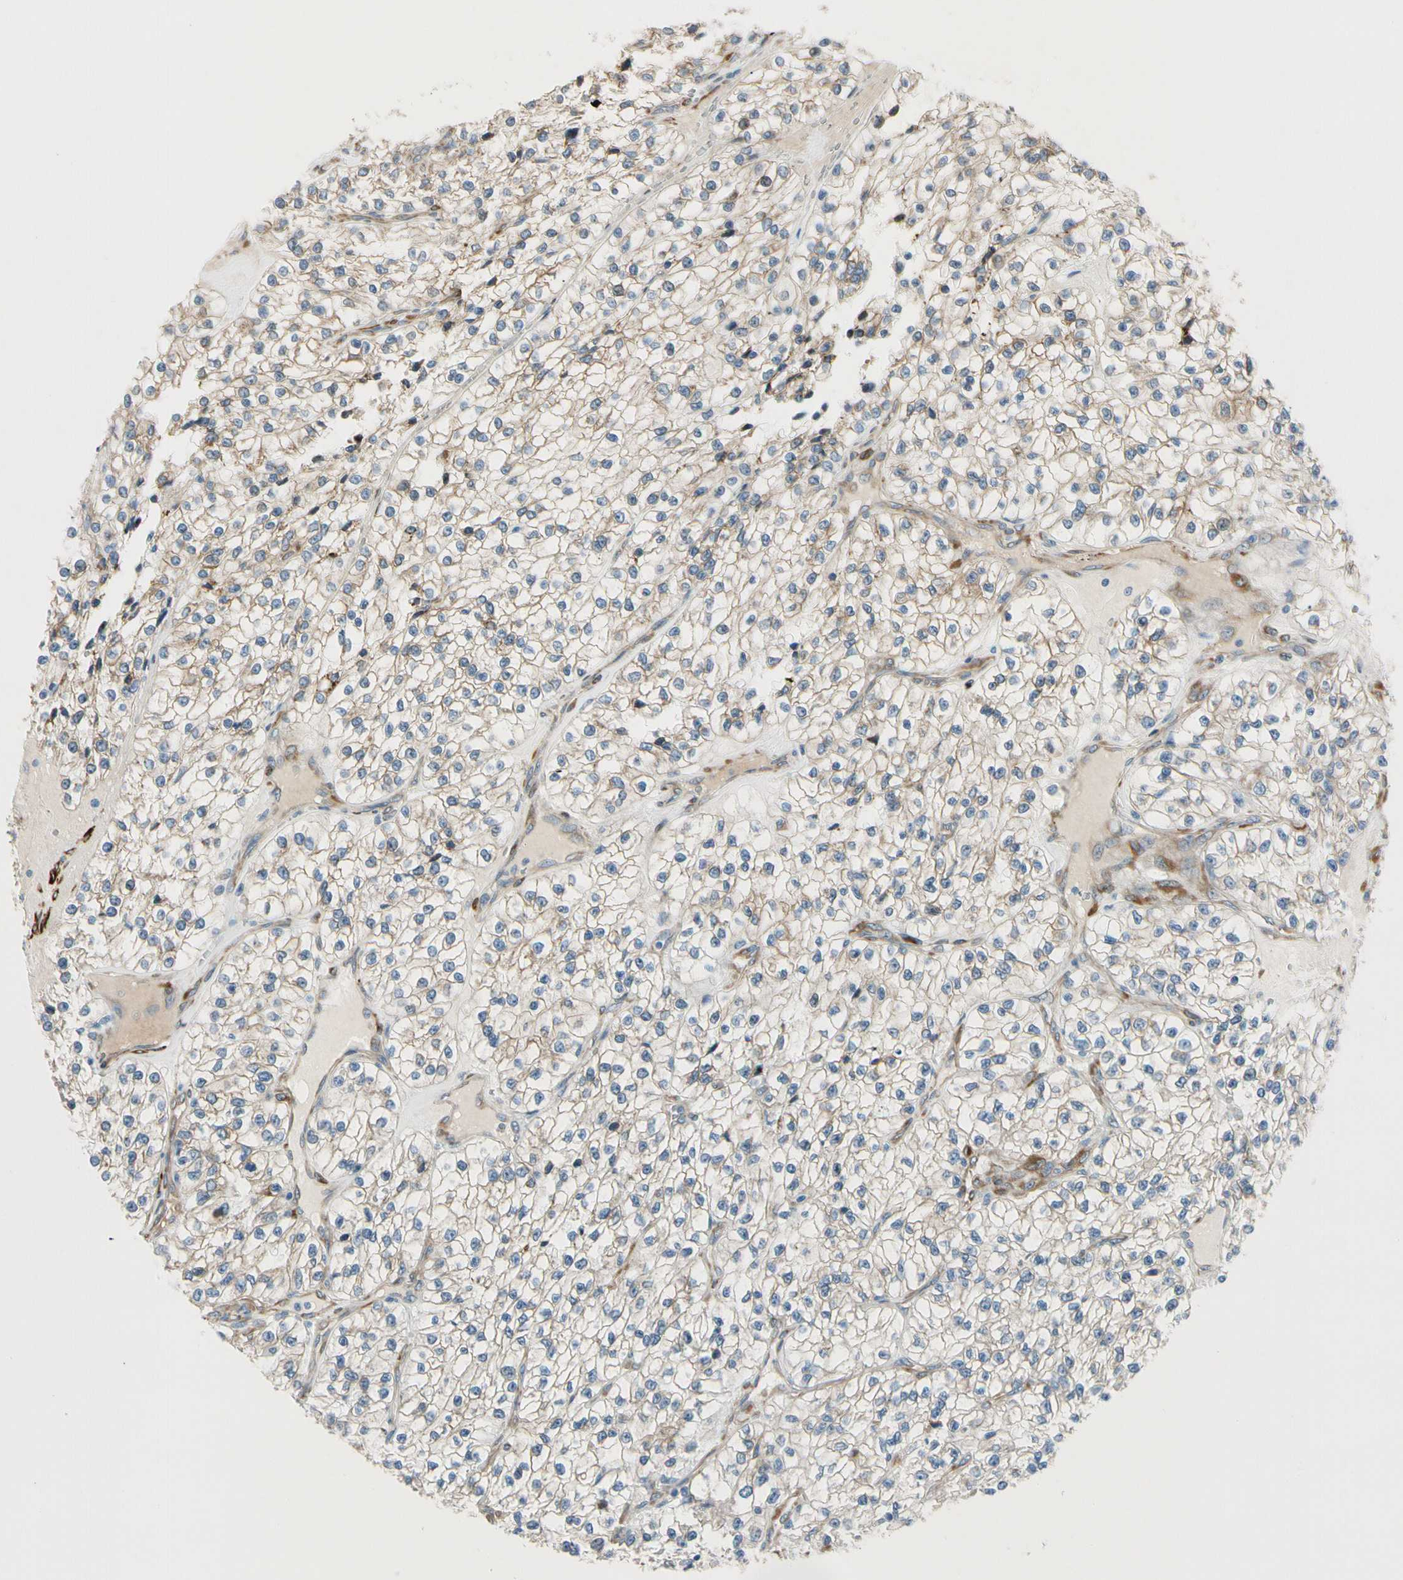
{"staining": {"intensity": "weak", "quantity": "25%-75%", "location": "cytoplasmic/membranous"}, "tissue": "renal cancer", "cell_type": "Tumor cells", "image_type": "cancer", "snomed": [{"axis": "morphology", "description": "Adenocarcinoma, NOS"}, {"axis": "topography", "description": "Kidney"}], "caption": "The image exhibits staining of adenocarcinoma (renal), revealing weak cytoplasmic/membranous protein positivity (brown color) within tumor cells.", "gene": "FKBP7", "patient": {"sex": "female", "age": 57}}